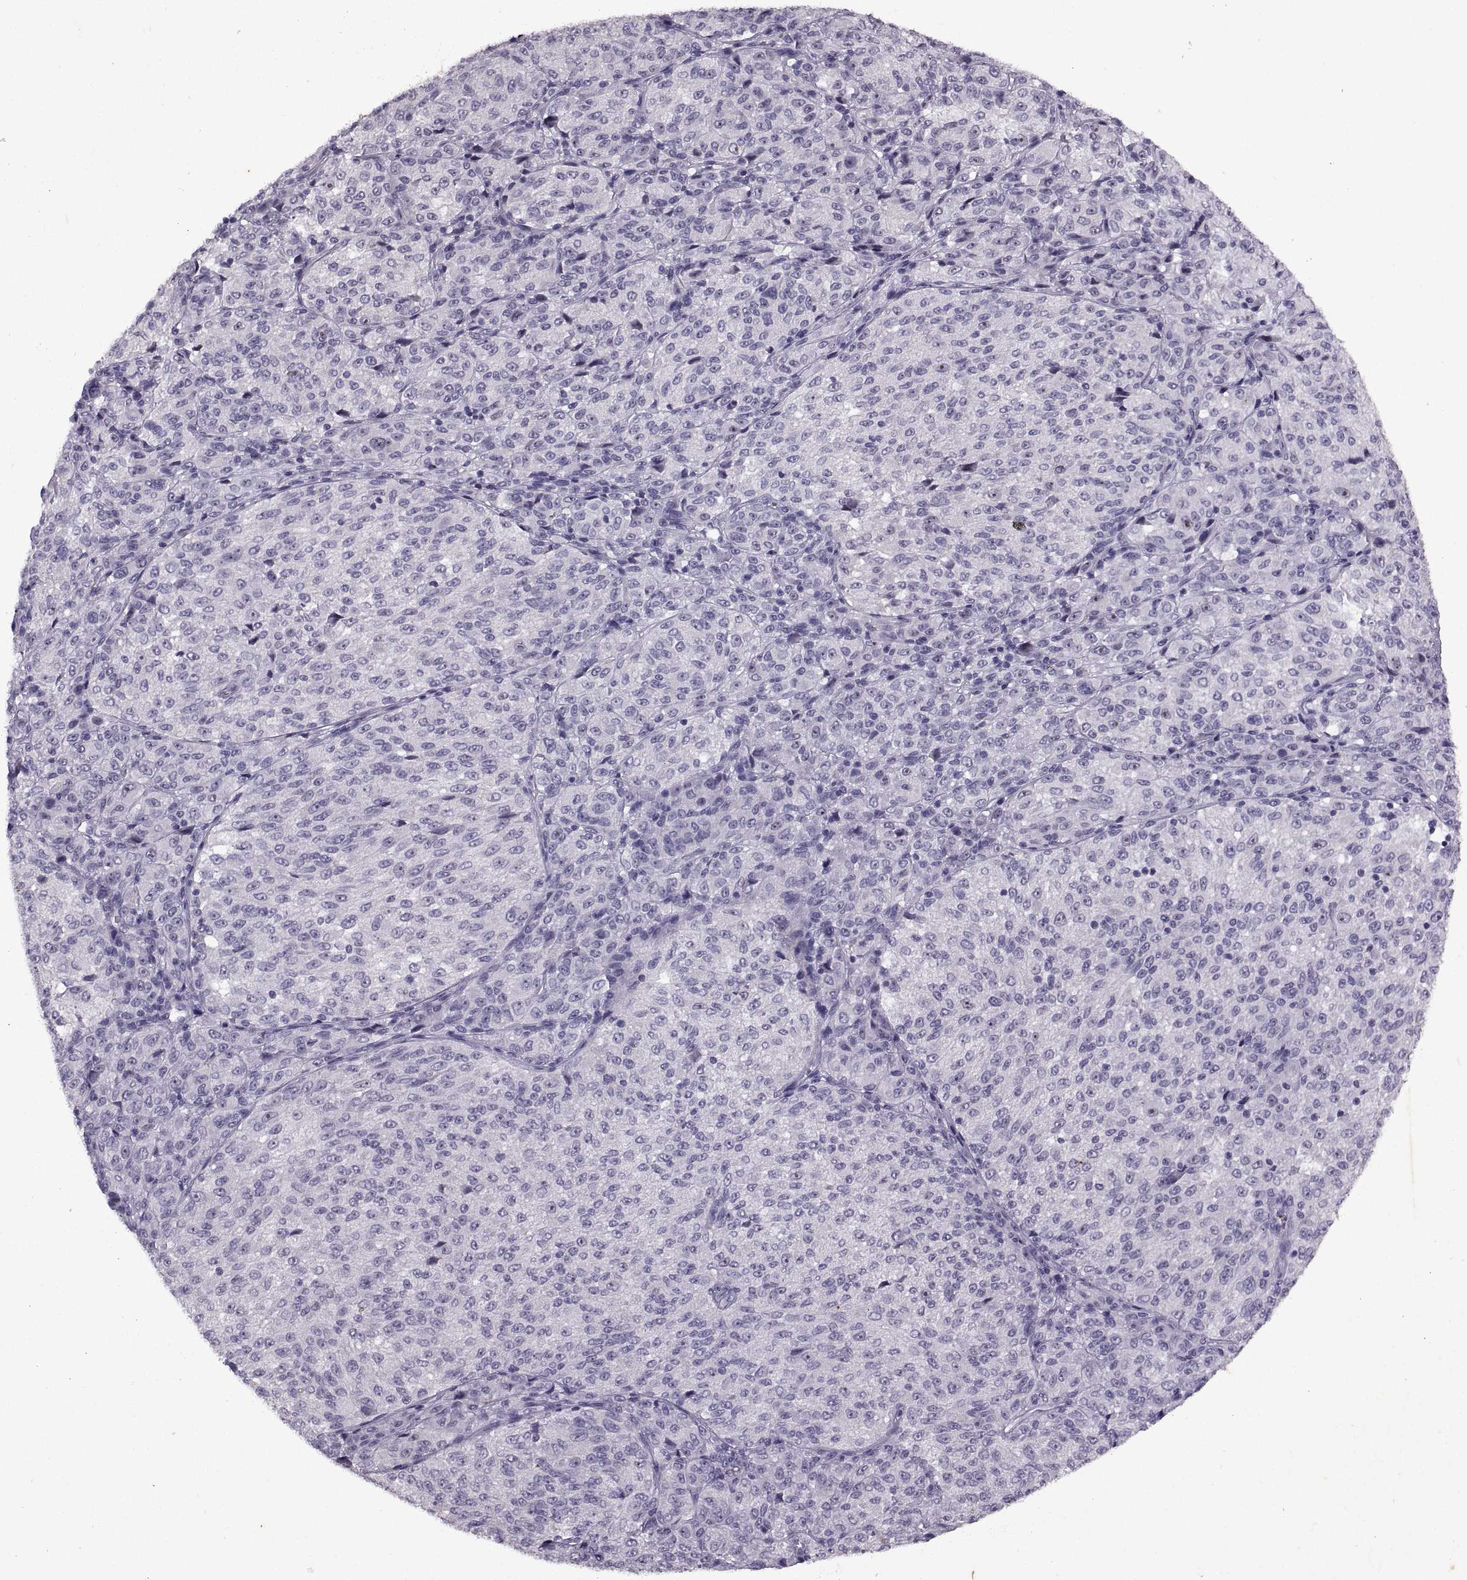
{"staining": {"intensity": "weak", "quantity": "25%-75%", "location": "nuclear"}, "tissue": "melanoma", "cell_type": "Tumor cells", "image_type": "cancer", "snomed": [{"axis": "morphology", "description": "Malignant melanoma, Metastatic site"}, {"axis": "topography", "description": "Brain"}], "caption": "Melanoma stained with a brown dye demonstrates weak nuclear positive staining in about 25%-75% of tumor cells.", "gene": "SINHCAF", "patient": {"sex": "female", "age": 56}}